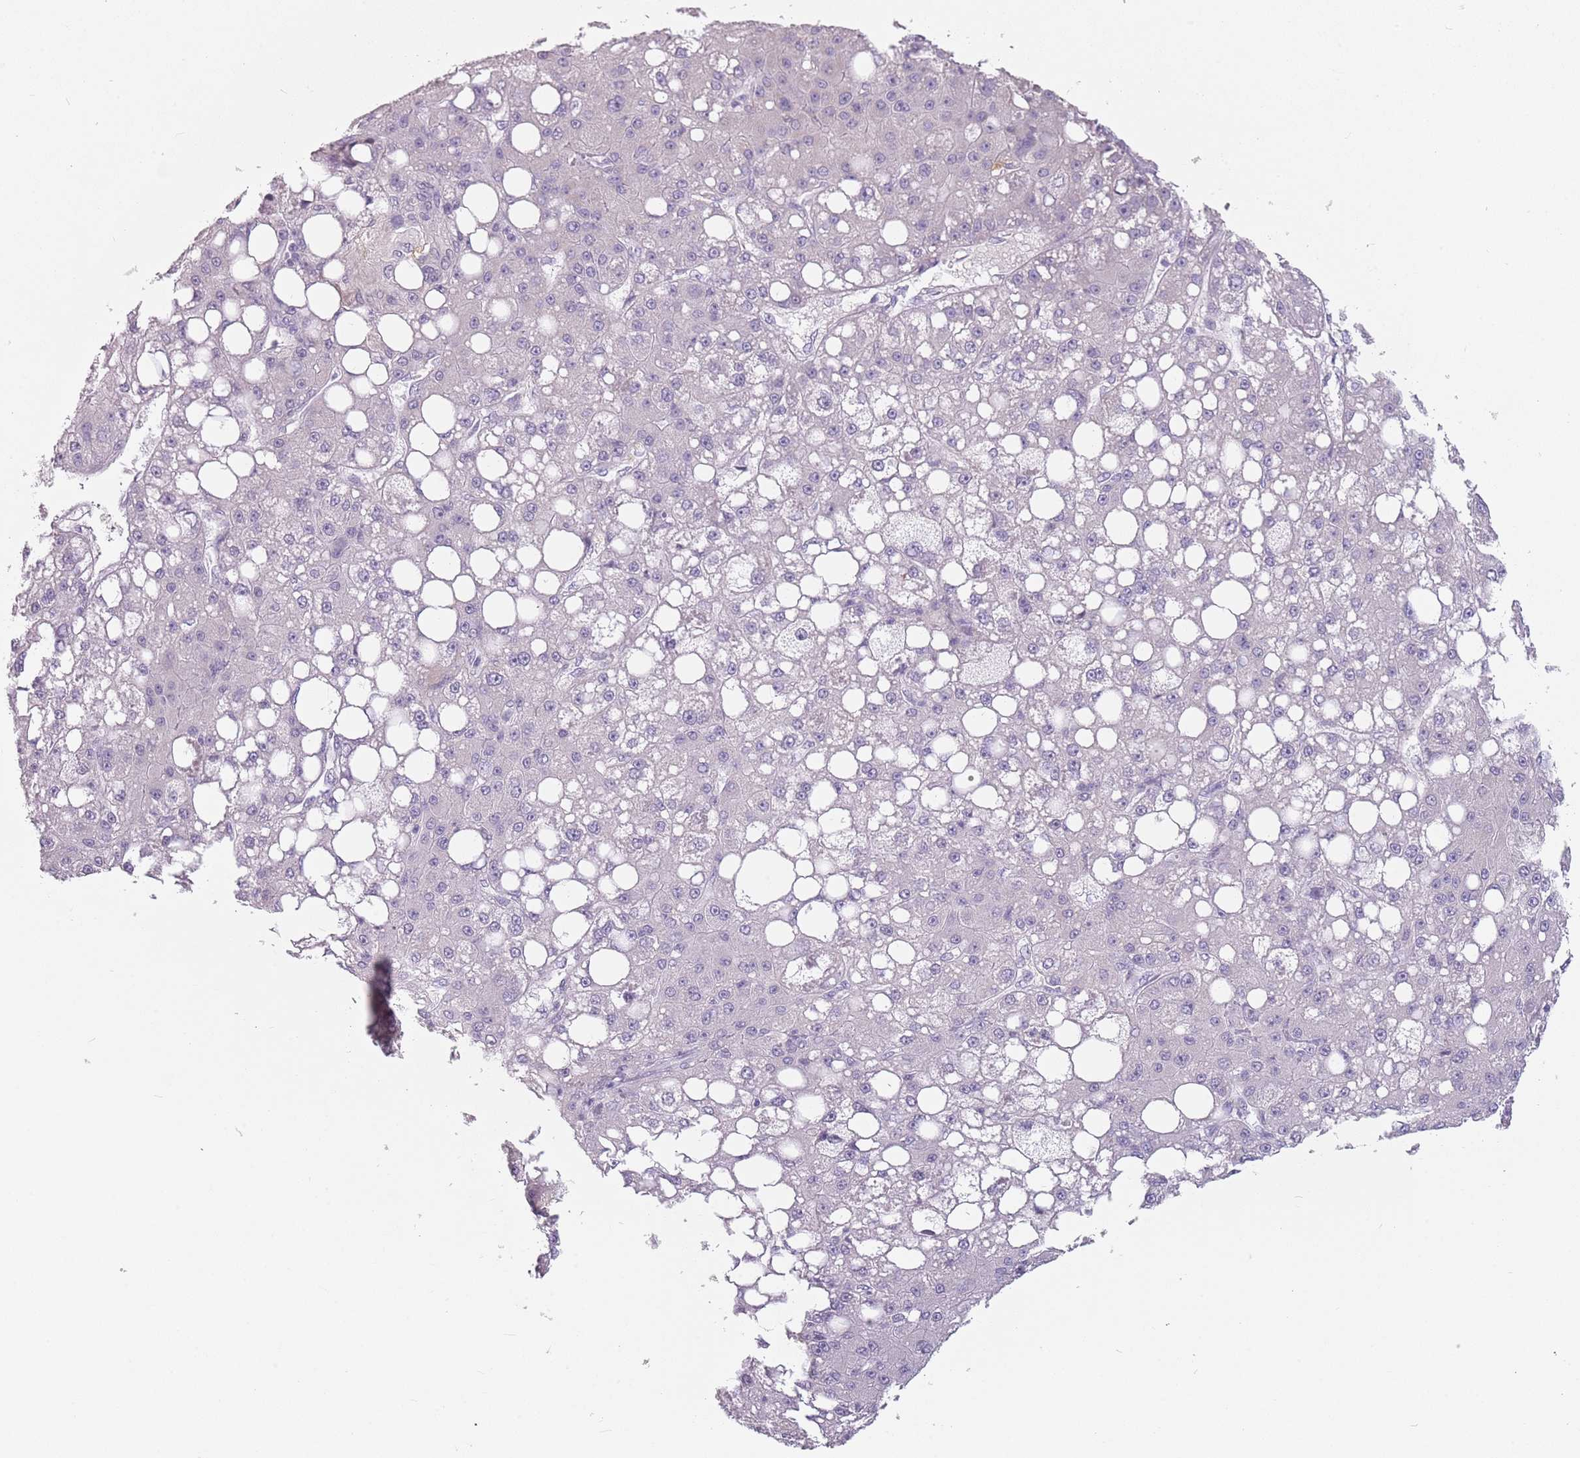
{"staining": {"intensity": "negative", "quantity": "none", "location": "none"}, "tissue": "liver cancer", "cell_type": "Tumor cells", "image_type": "cancer", "snomed": [{"axis": "morphology", "description": "Carcinoma, Hepatocellular, NOS"}, {"axis": "topography", "description": "Liver"}], "caption": "This is an immunohistochemistry (IHC) image of human liver cancer. There is no staining in tumor cells.", "gene": "CEP19", "patient": {"sex": "male", "age": 67}}